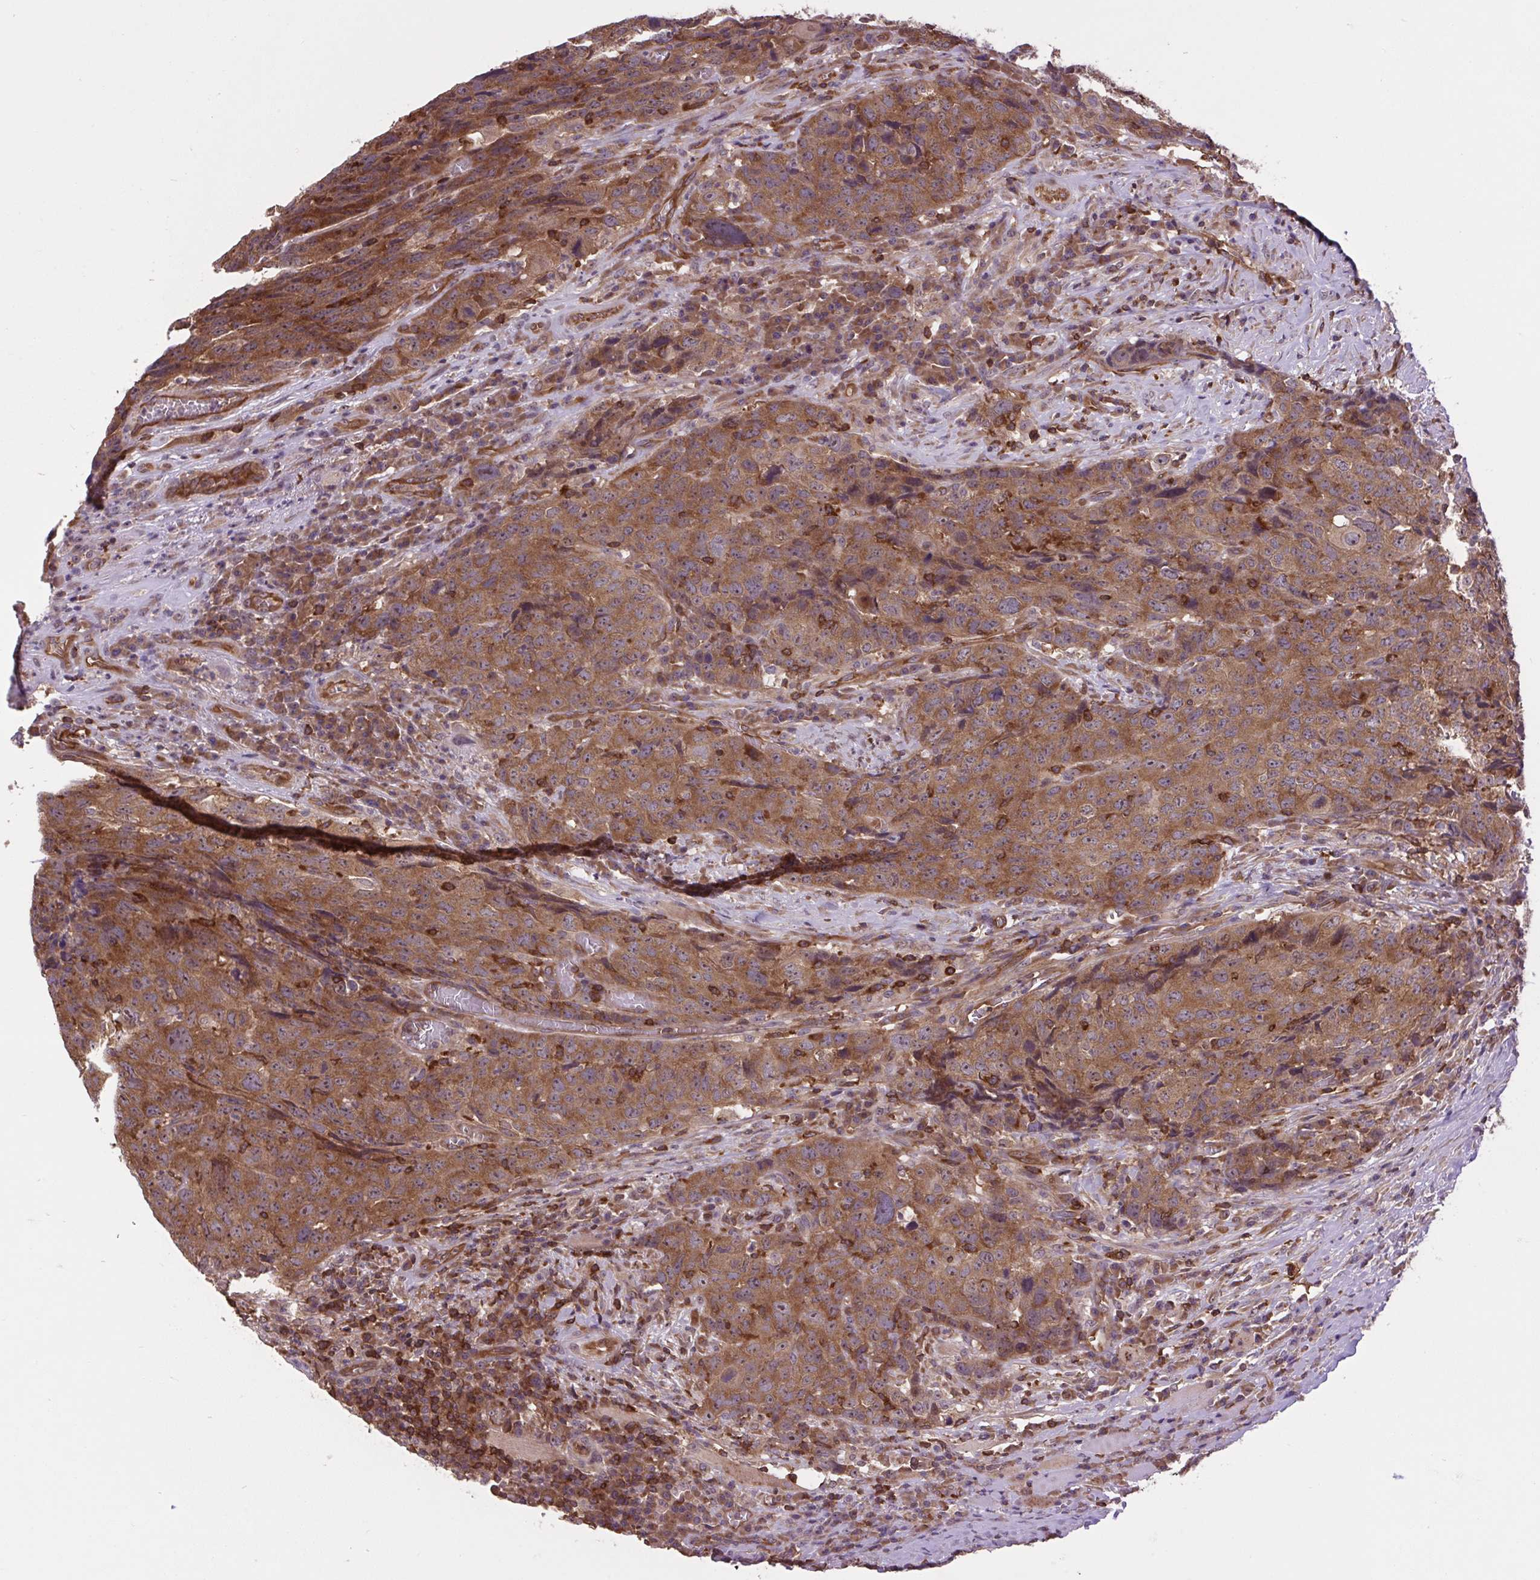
{"staining": {"intensity": "moderate", "quantity": ">75%", "location": "cytoplasmic/membranous"}, "tissue": "head and neck cancer", "cell_type": "Tumor cells", "image_type": "cancer", "snomed": [{"axis": "morphology", "description": "Squamous cell carcinoma, NOS"}, {"axis": "topography", "description": "Head-Neck"}], "caption": "This is a histology image of IHC staining of squamous cell carcinoma (head and neck), which shows moderate expression in the cytoplasmic/membranous of tumor cells.", "gene": "PLCG1", "patient": {"sex": "male", "age": 66}}